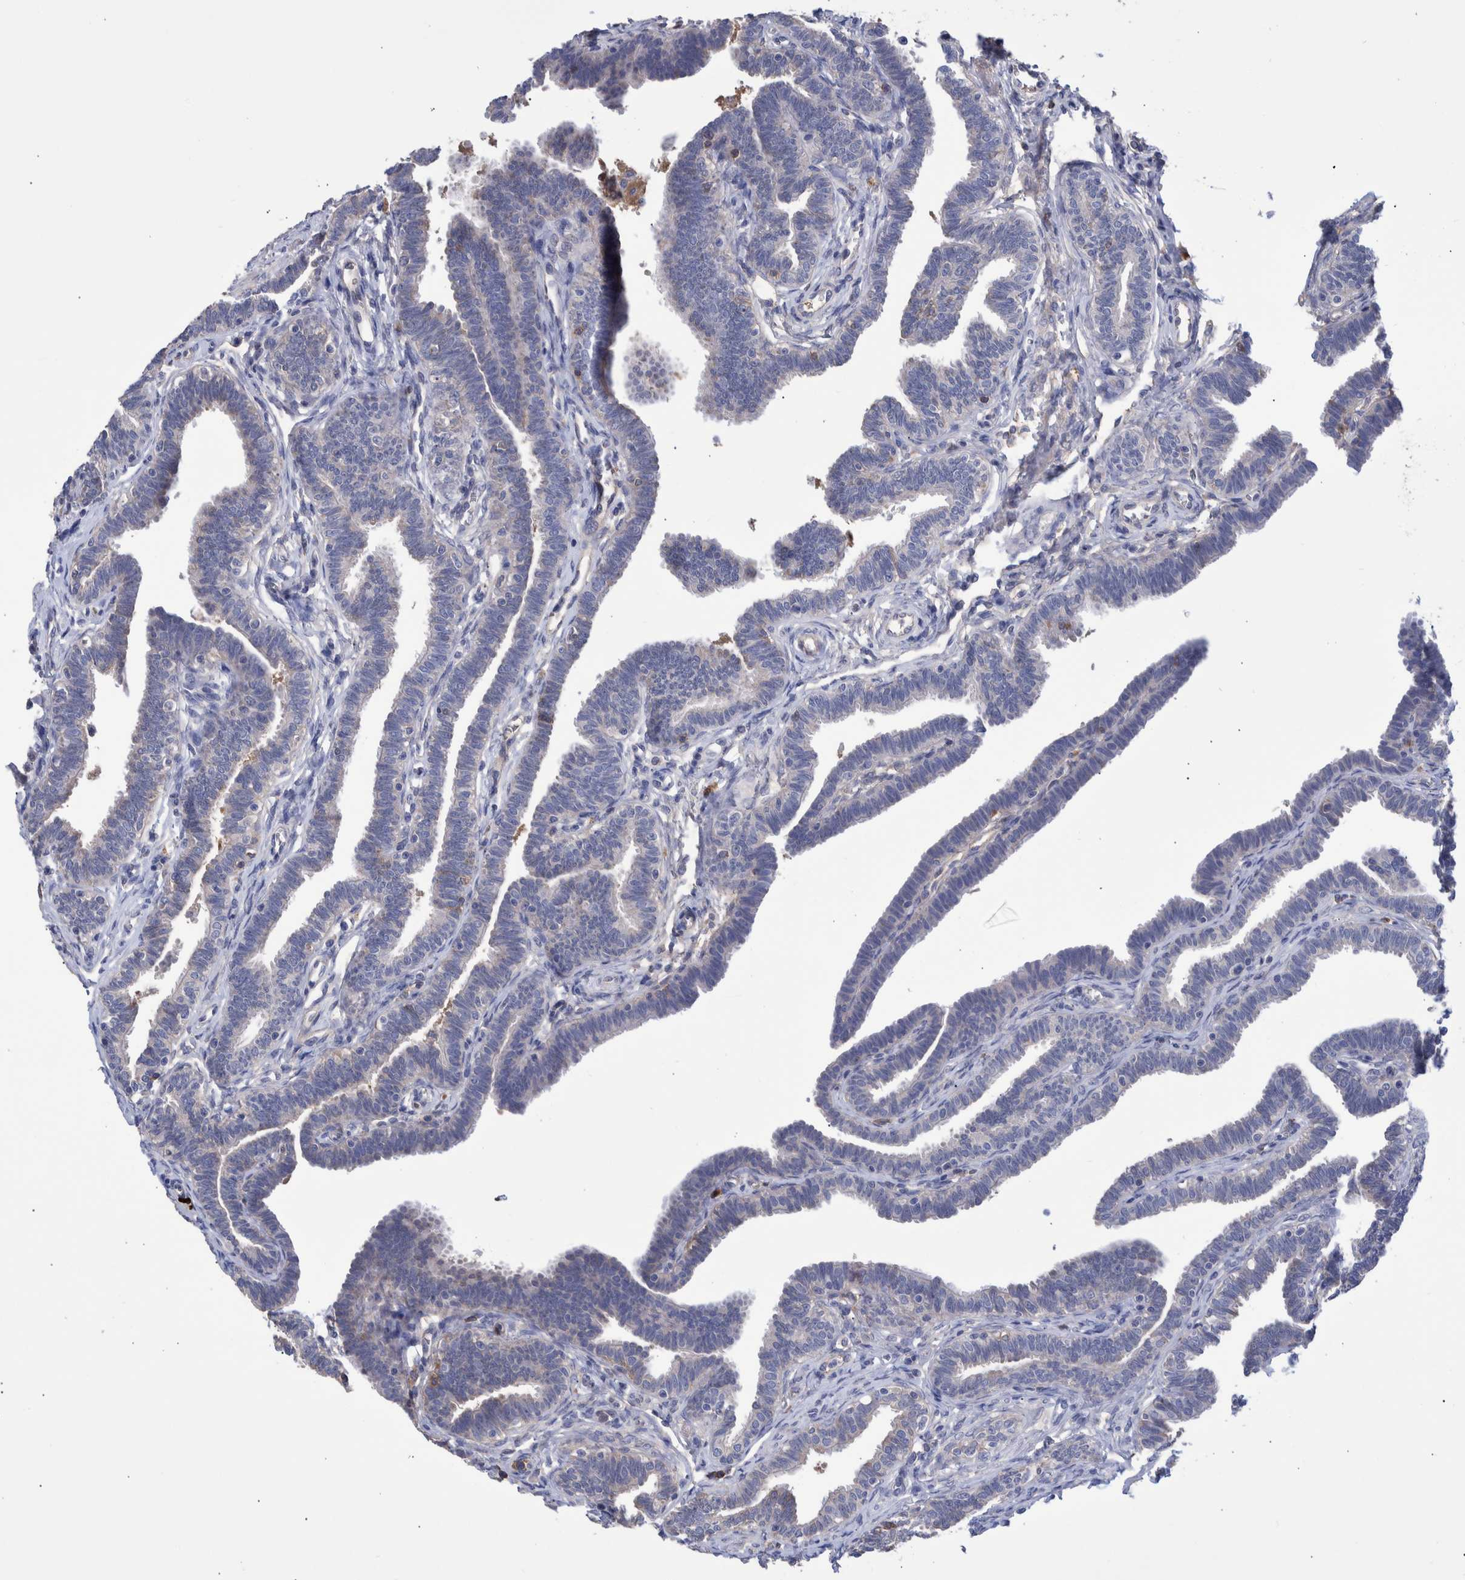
{"staining": {"intensity": "moderate", "quantity": "<25%", "location": "cytoplasmic/membranous"}, "tissue": "fallopian tube", "cell_type": "Glandular cells", "image_type": "normal", "snomed": [{"axis": "morphology", "description": "Normal tissue, NOS"}, {"axis": "topography", "description": "Fallopian tube"}, {"axis": "topography", "description": "Ovary"}], "caption": "Protein staining of benign fallopian tube reveals moderate cytoplasmic/membranous staining in approximately <25% of glandular cells.", "gene": "DLL4", "patient": {"sex": "female", "age": 23}}